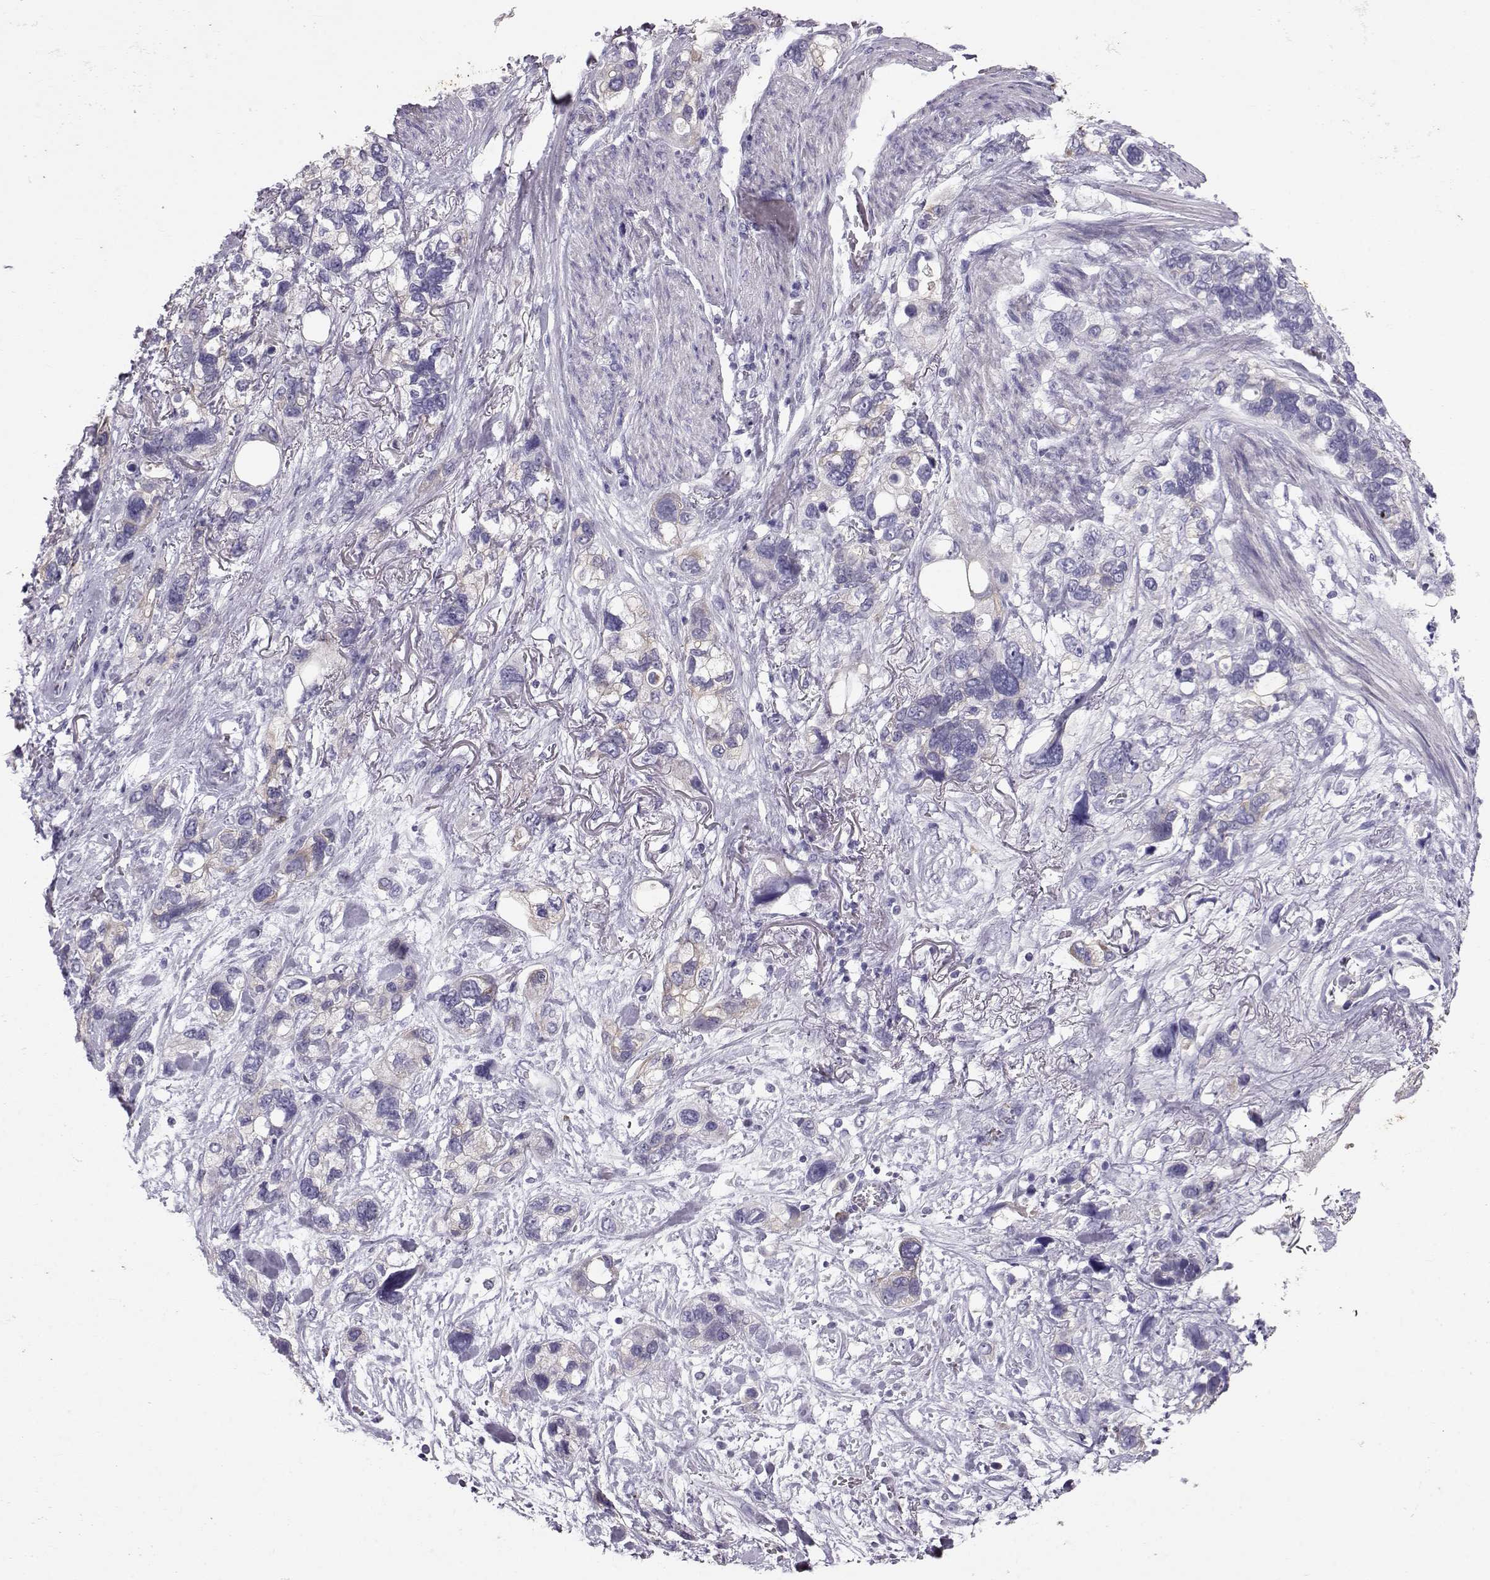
{"staining": {"intensity": "weak", "quantity": "<25%", "location": "cytoplasmic/membranous"}, "tissue": "stomach cancer", "cell_type": "Tumor cells", "image_type": "cancer", "snomed": [{"axis": "morphology", "description": "Adenocarcinoma, NOS"}, {"axis": "topography", "description": "Stomach, upper"}], "caption": "An immunohistochemistry image of stomach adenocarcinoma is shown. There is no staining in tumor cells of stomach adenocarcinoma.", "gene": "RD3", "patient": {"sex": "female", "age": 81}}